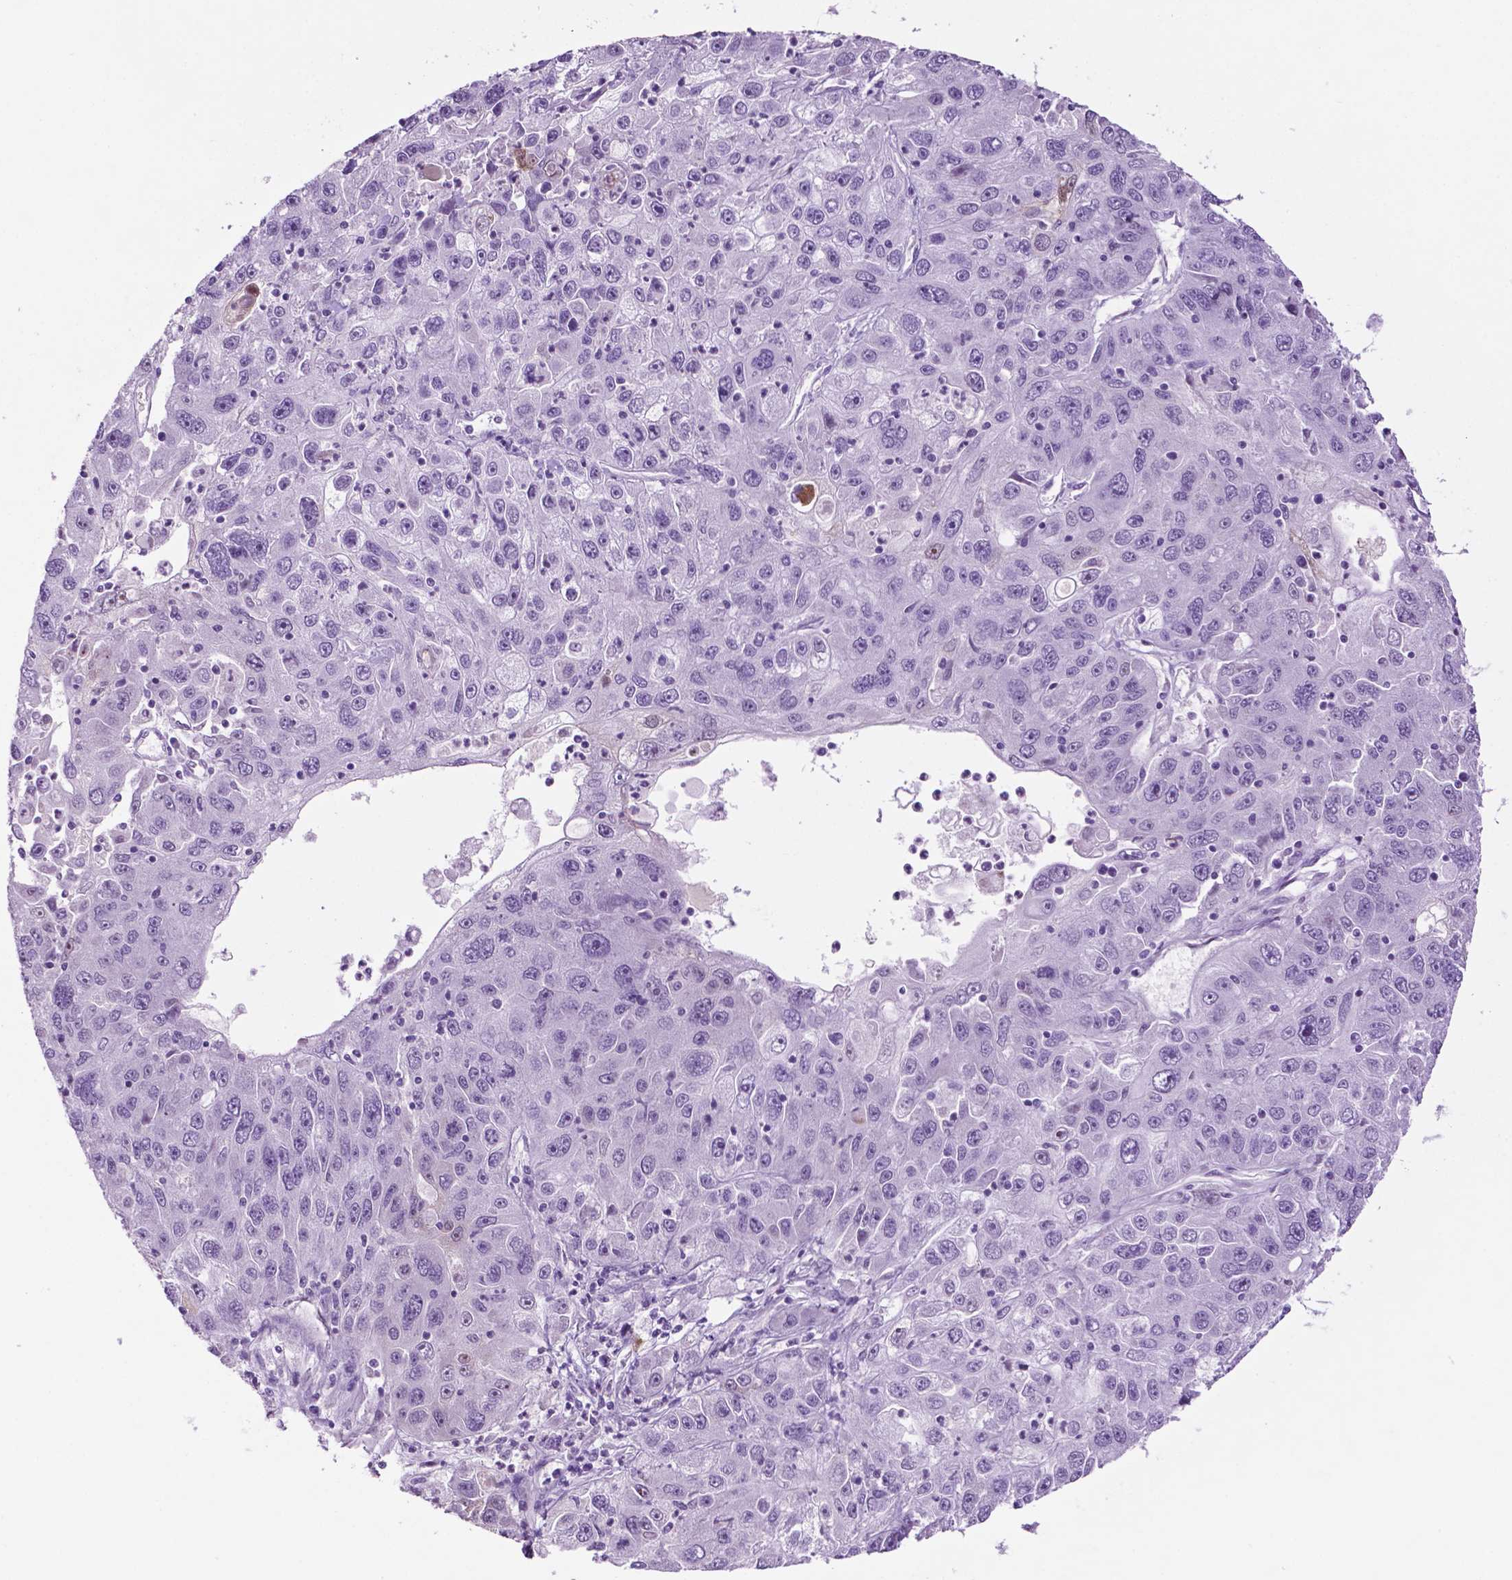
{"staining": {"intensity": "negative", "quantity": "none", "location": "none"}, "tissue": "stomach cancer", "cell_type": "Tumor cells", "image_type": "cancer", "snomed": [{"axis": "morphology", "description": "Adenocarcinoma, NOS"}, {"axis": "topography", "description": "Stomach"}], "caption": "An IHC image of adenocarcinoma (stomach) is shown. There is no staining in tumor cells of adenocarcinoma (stomach). Nuclei are stained in blue.", "gene": "PHGR1", "patient": {"sex": "male", "age": 56}}